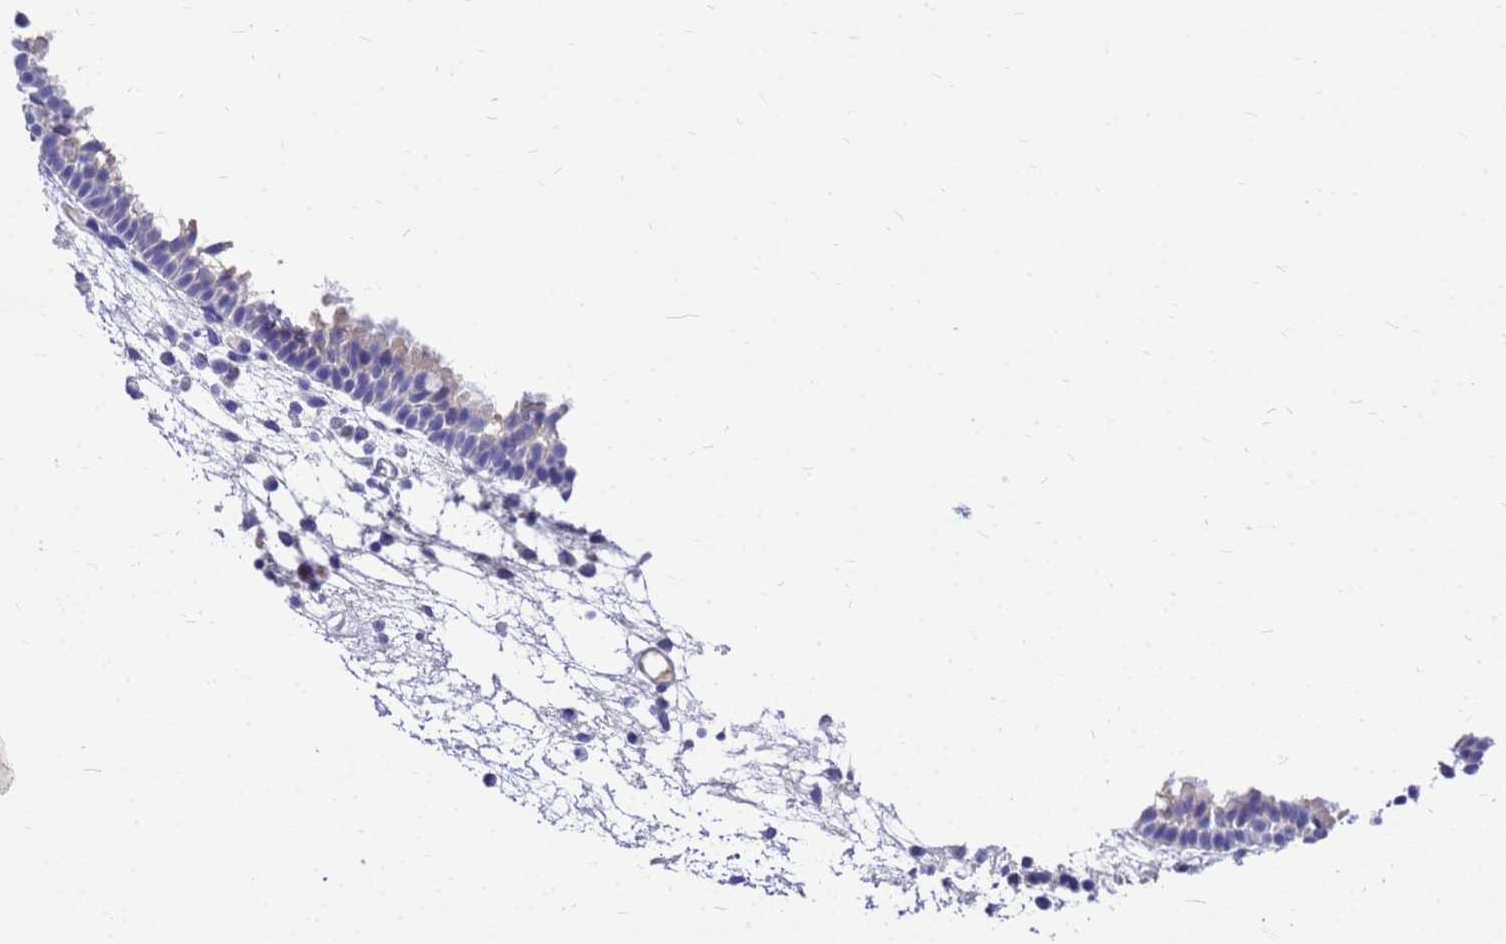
{"staining": {"intensity": "negative", "quantity": "none", "location": "none"}, "tissue": "nasopharynx", "cell_type": "Respiratory epithelial cells", "image_type": "normal", "snomed": [{"axis": "morphology", "description": "Normal tissue, NOS"}, {"axis": "morphology", "description": "Inflammation, NOS"}, {"axis": "morphology", "description": "Malignant melanoma, Metastatic site"}, {"axis": "topography", "description": "Nasopharynx"}], "caption": "Immunohistochemical staining of normal nasopharynx exhibits no significant staining in respiratory epithelial cells. (Stains: DAB IHC with hematoxylin counter stain, Microscopy: brightfield microscopy at high magnification).", "gene": "OR52E2", "patient": {"sex": "male", "age": 70}}